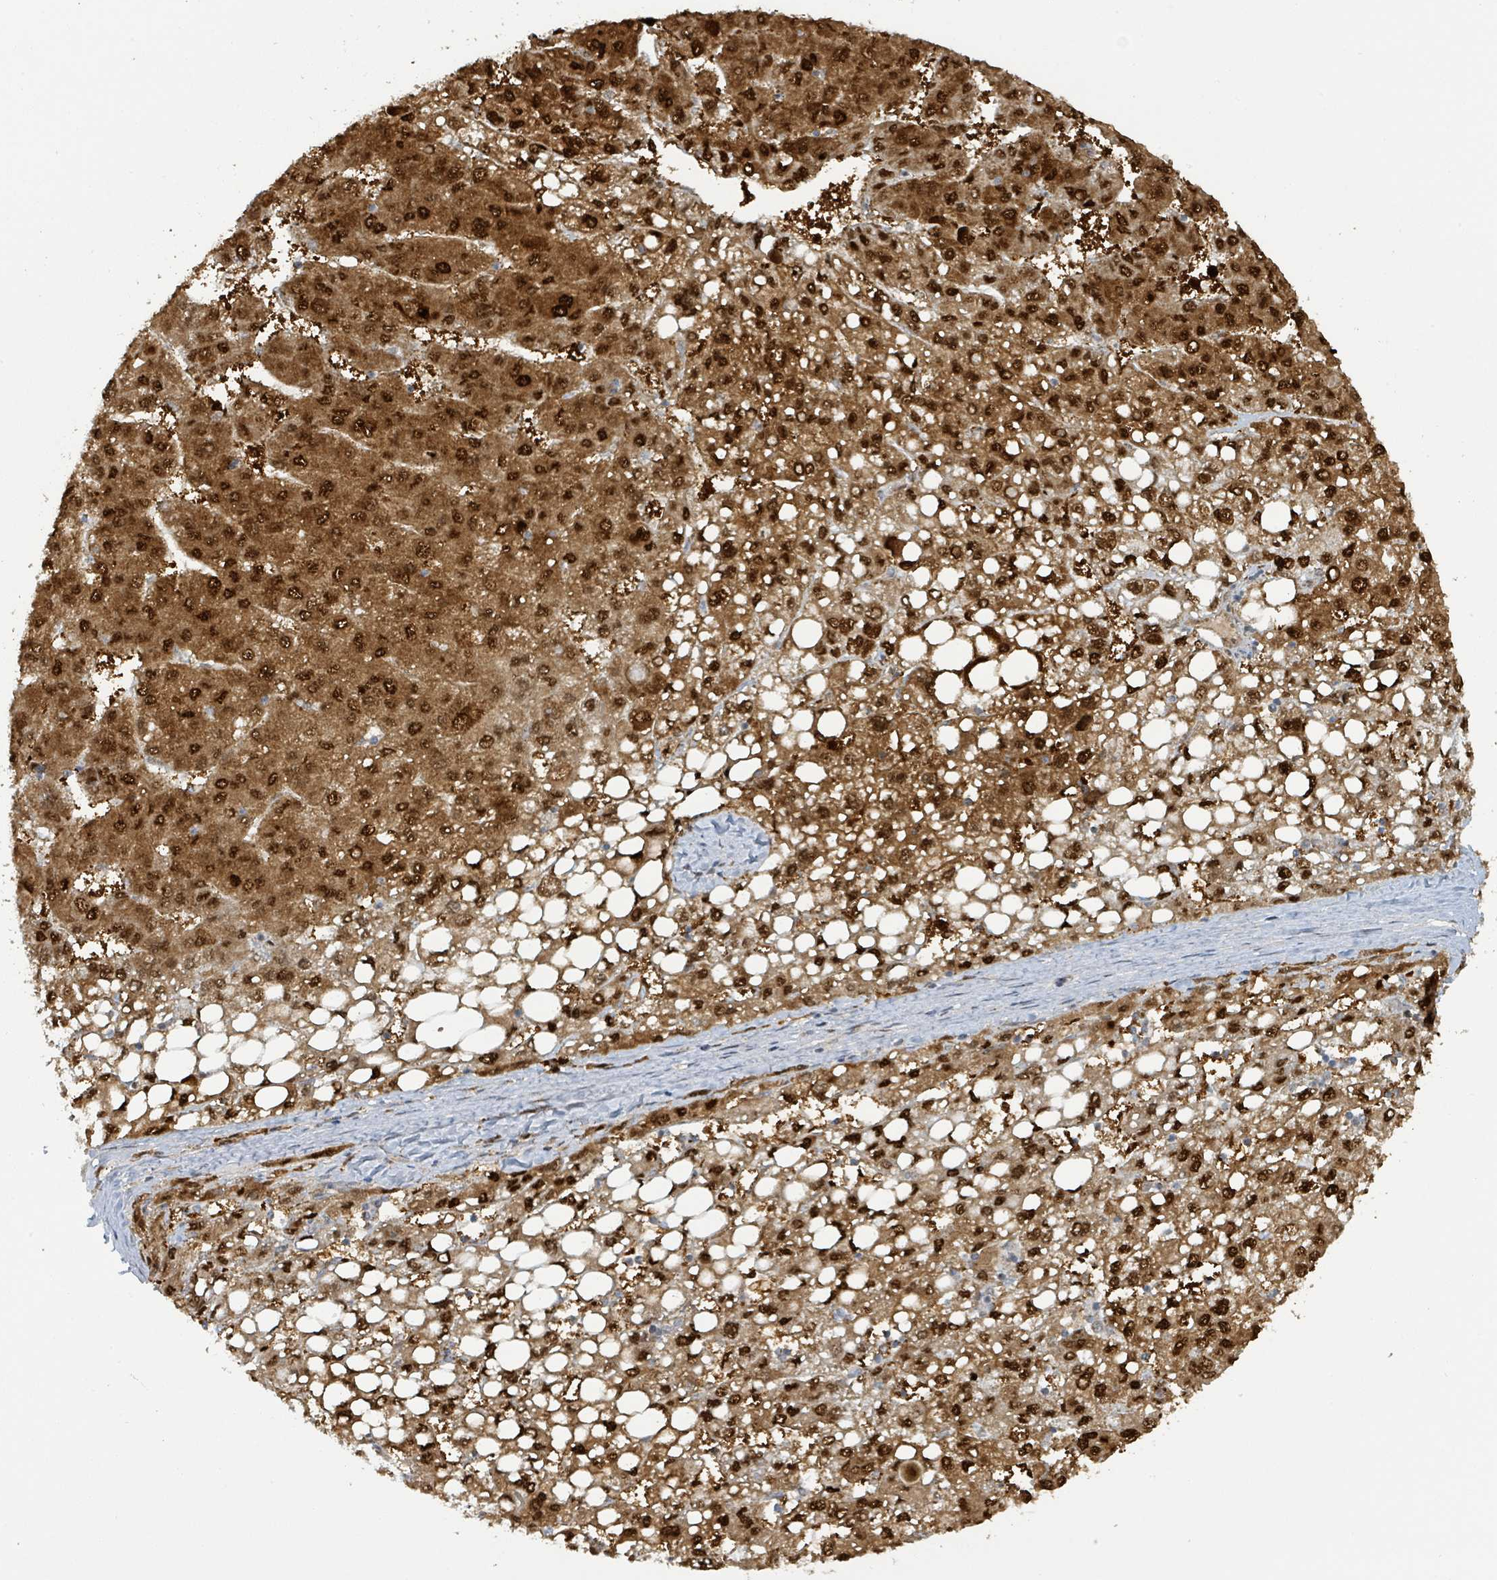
{"staining": {"intensity": "strong", "quantity": ">75%", "location": "cytoplasmic/membranous,nuclear"}, "tissue": "liver cancer", "cell_type": "Tumor cells", "image_type": "cancer", "snomed": [{"axis": "morphology", "description": "Carcinoma, Hepatocellular, NOS"}, {"axis": "topography", "description": "Liver"}], "caption": "Hepatocellular carcinoma (liver) stained with IHC reveals strong cytoplasmic/membranous and nuclear staining in about >75% of tumor cells. (Stains: DAB (3,3'-diaminobenzidine) in brown, nuclei in blue, Microscopy: brightfield microscopy at high magnification).", "gene": "PSMB7", "patient": {"sex": "female", "age": 82}}